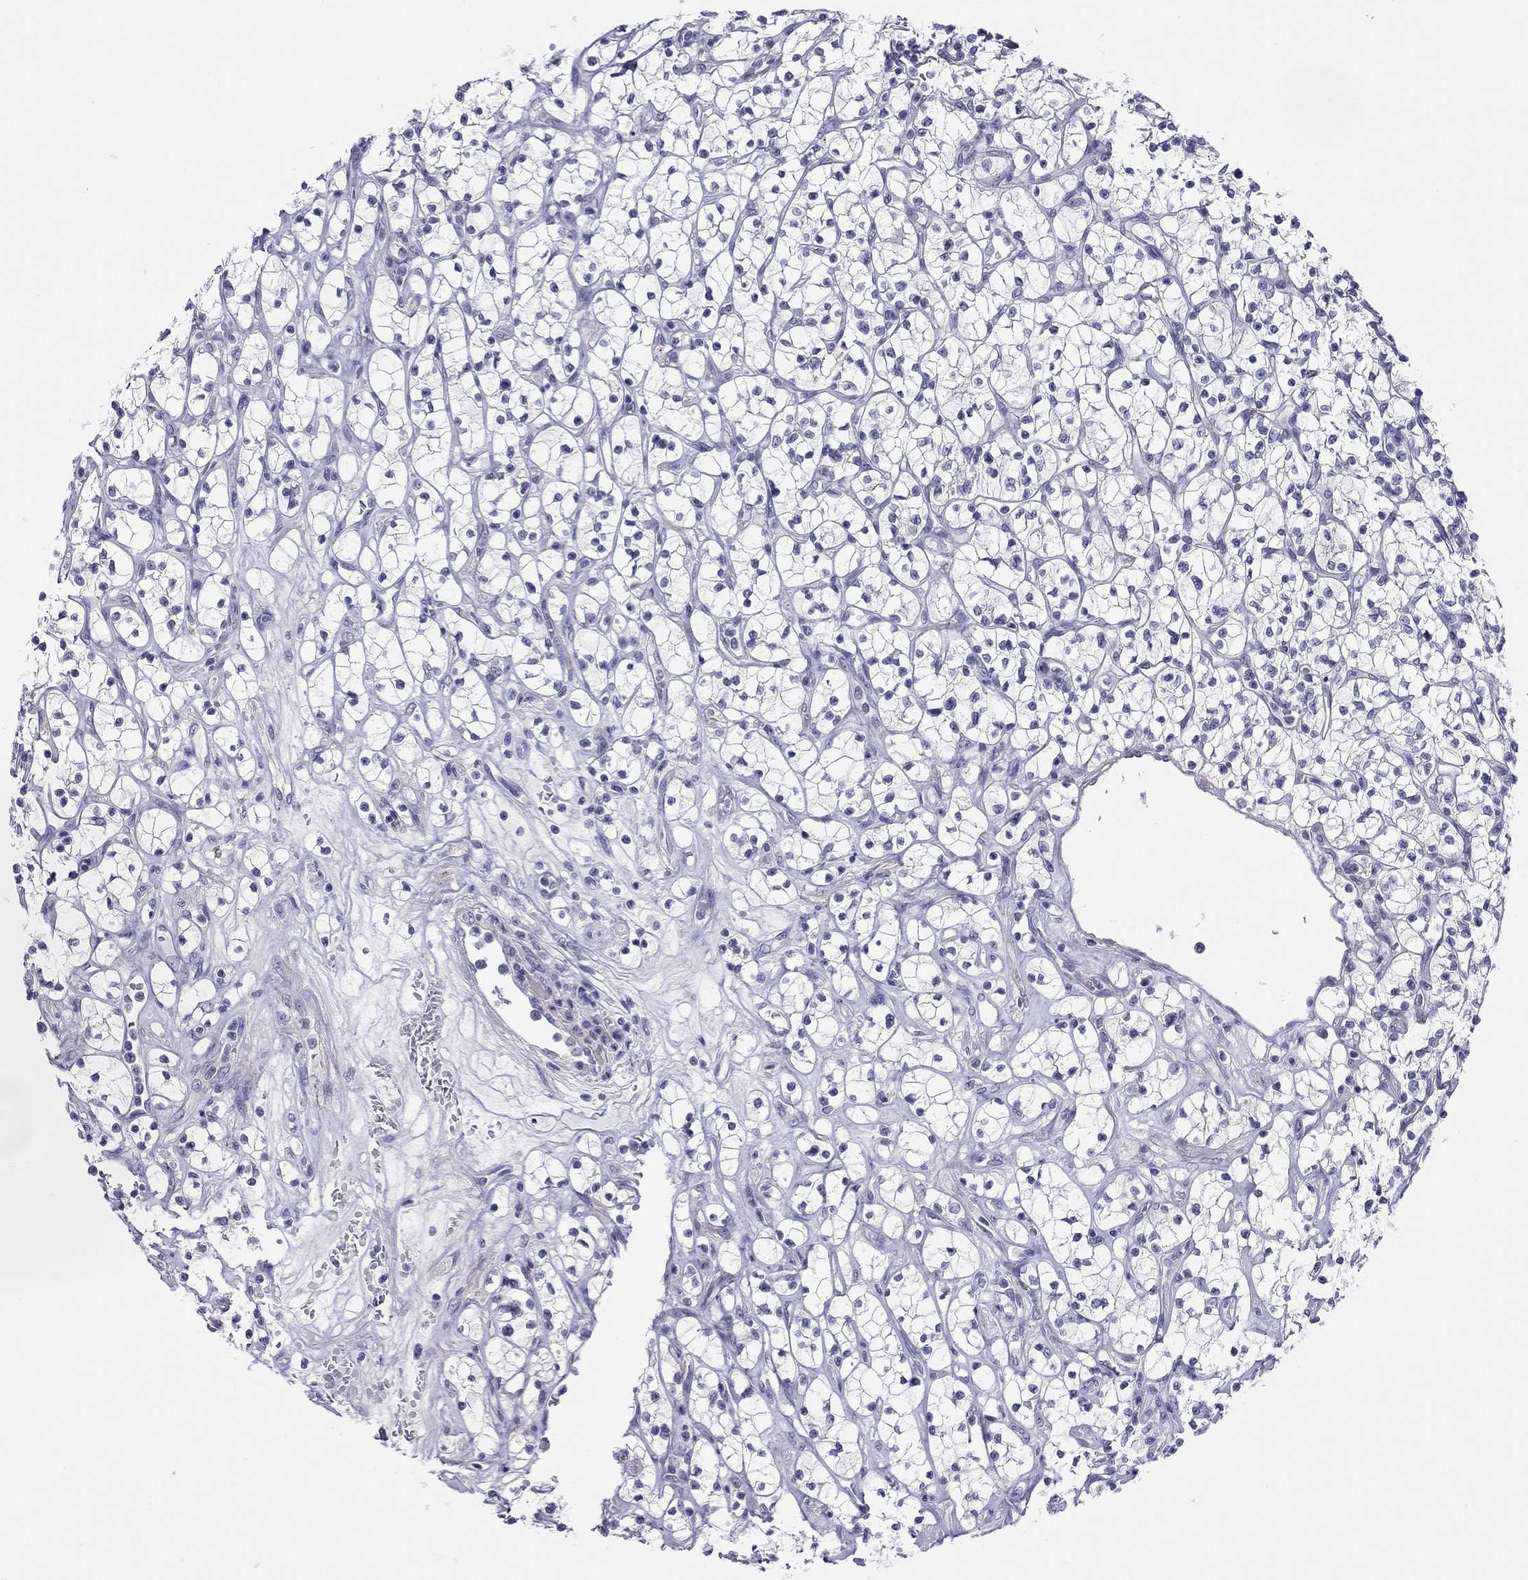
{"staining": {"intensity": "negative", "quantity": "none", "location": "none"}, "tissue": "renal cancer", "cell_type": "Tumor cells", "image_type": "cancer", "snomed": [{"axis": "morphology", "description": "Adenocarcinoma, NOS"}, {"axis": "topography", "description": "Kidney"}], "caption": "Human renal cancer stained for a protein using IHC shows no expression in tumor cells.", "gene": "MYMX", "patient": {"sex": "female", "age": 64}}